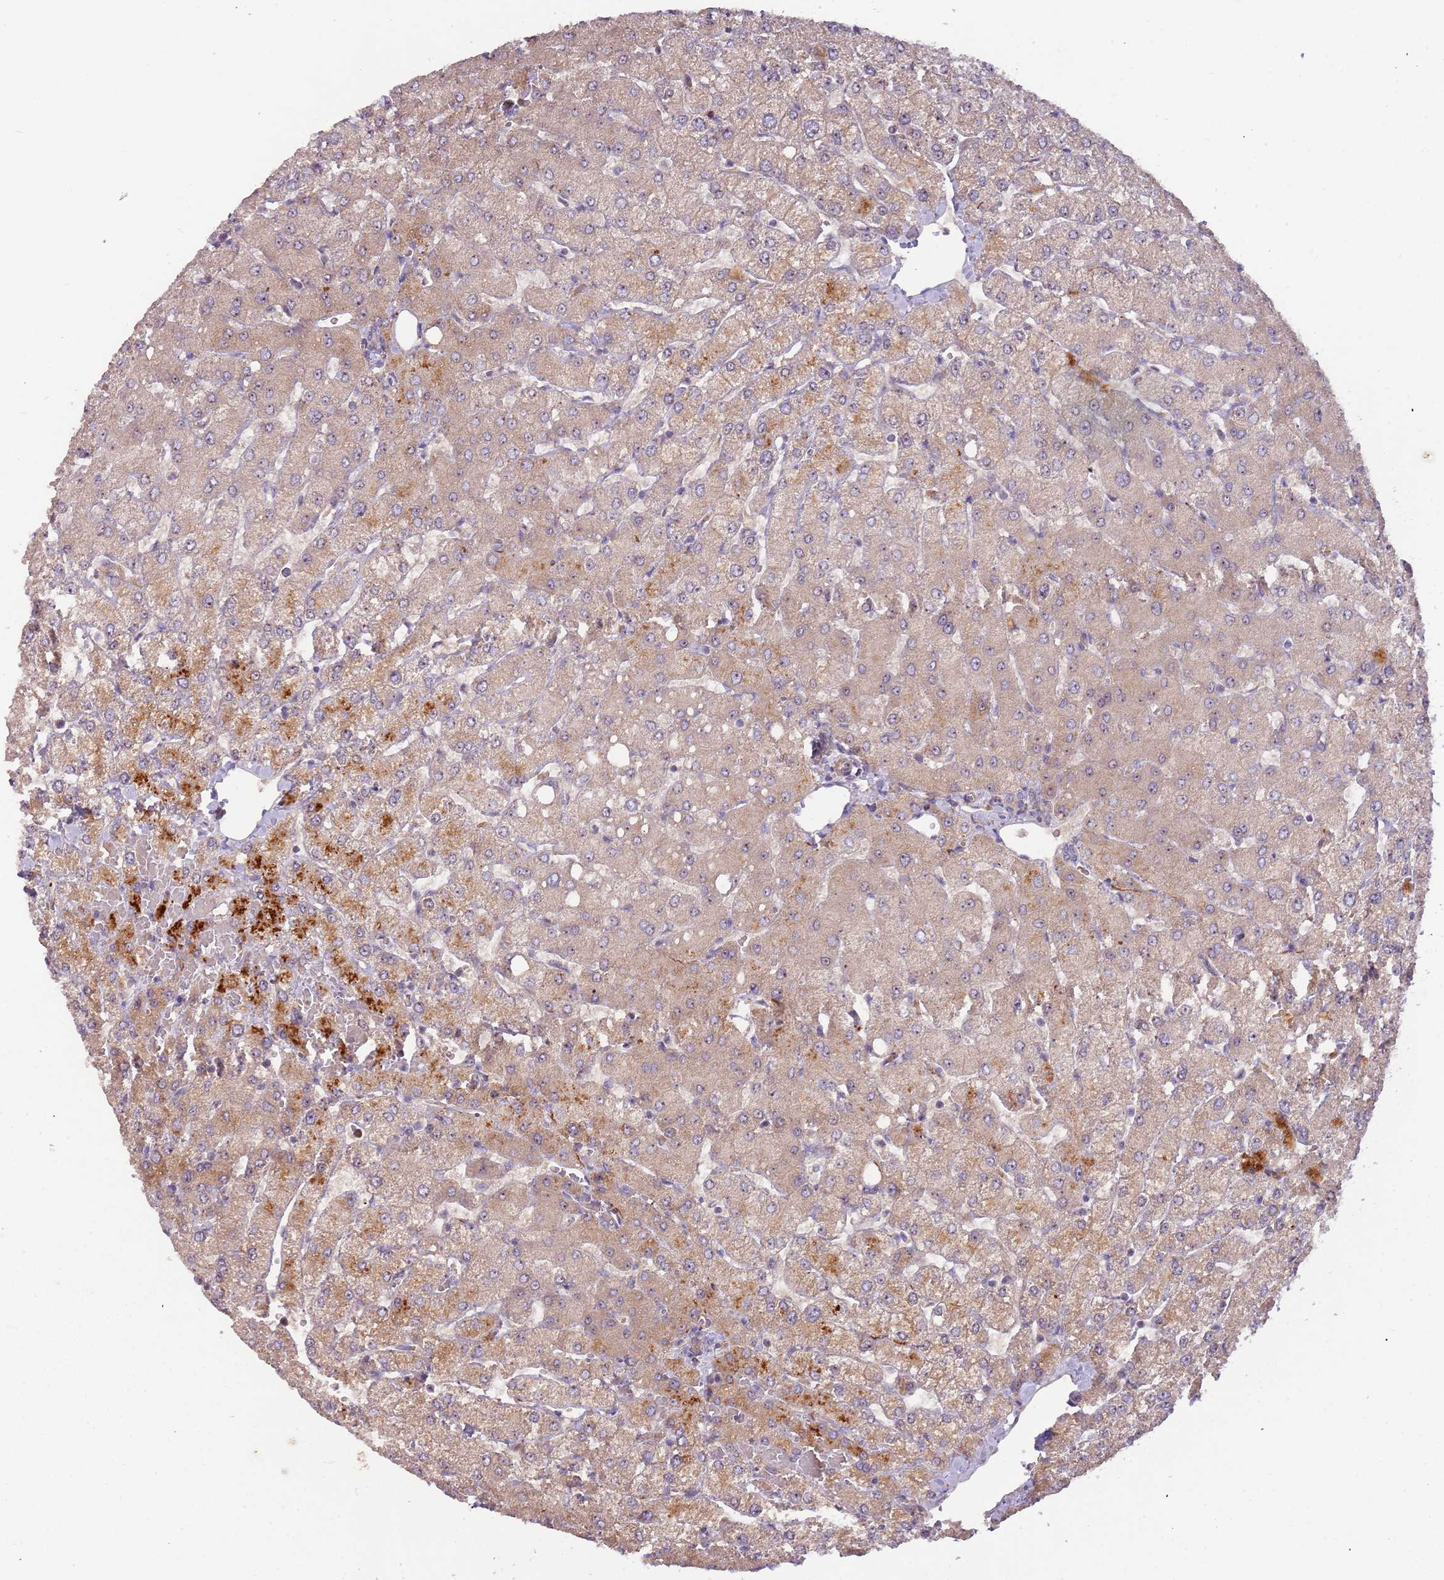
{"staining": {"intensity": "weak", "quantity": "25%-75%", "location": "cytoplasmic/membranous"}, "tissue": "liver", "cell_type": "Cholangiocytes", "image_type": "normal", "snomed": [{"axis": "morphology", "description": "Normal tissue, NOS"}, {"axis": "topography", "description": "Liver"}], "caption": "A low amount of weak cytoplasmic/membranous staining is present in about 25%-75% of cholangiocytes in normal liver. (Brightfield microscopy of DAB IHC at high magnification).", "gene": "TRAPPC6B", "patient": {"sex": "female", "age": 54}}